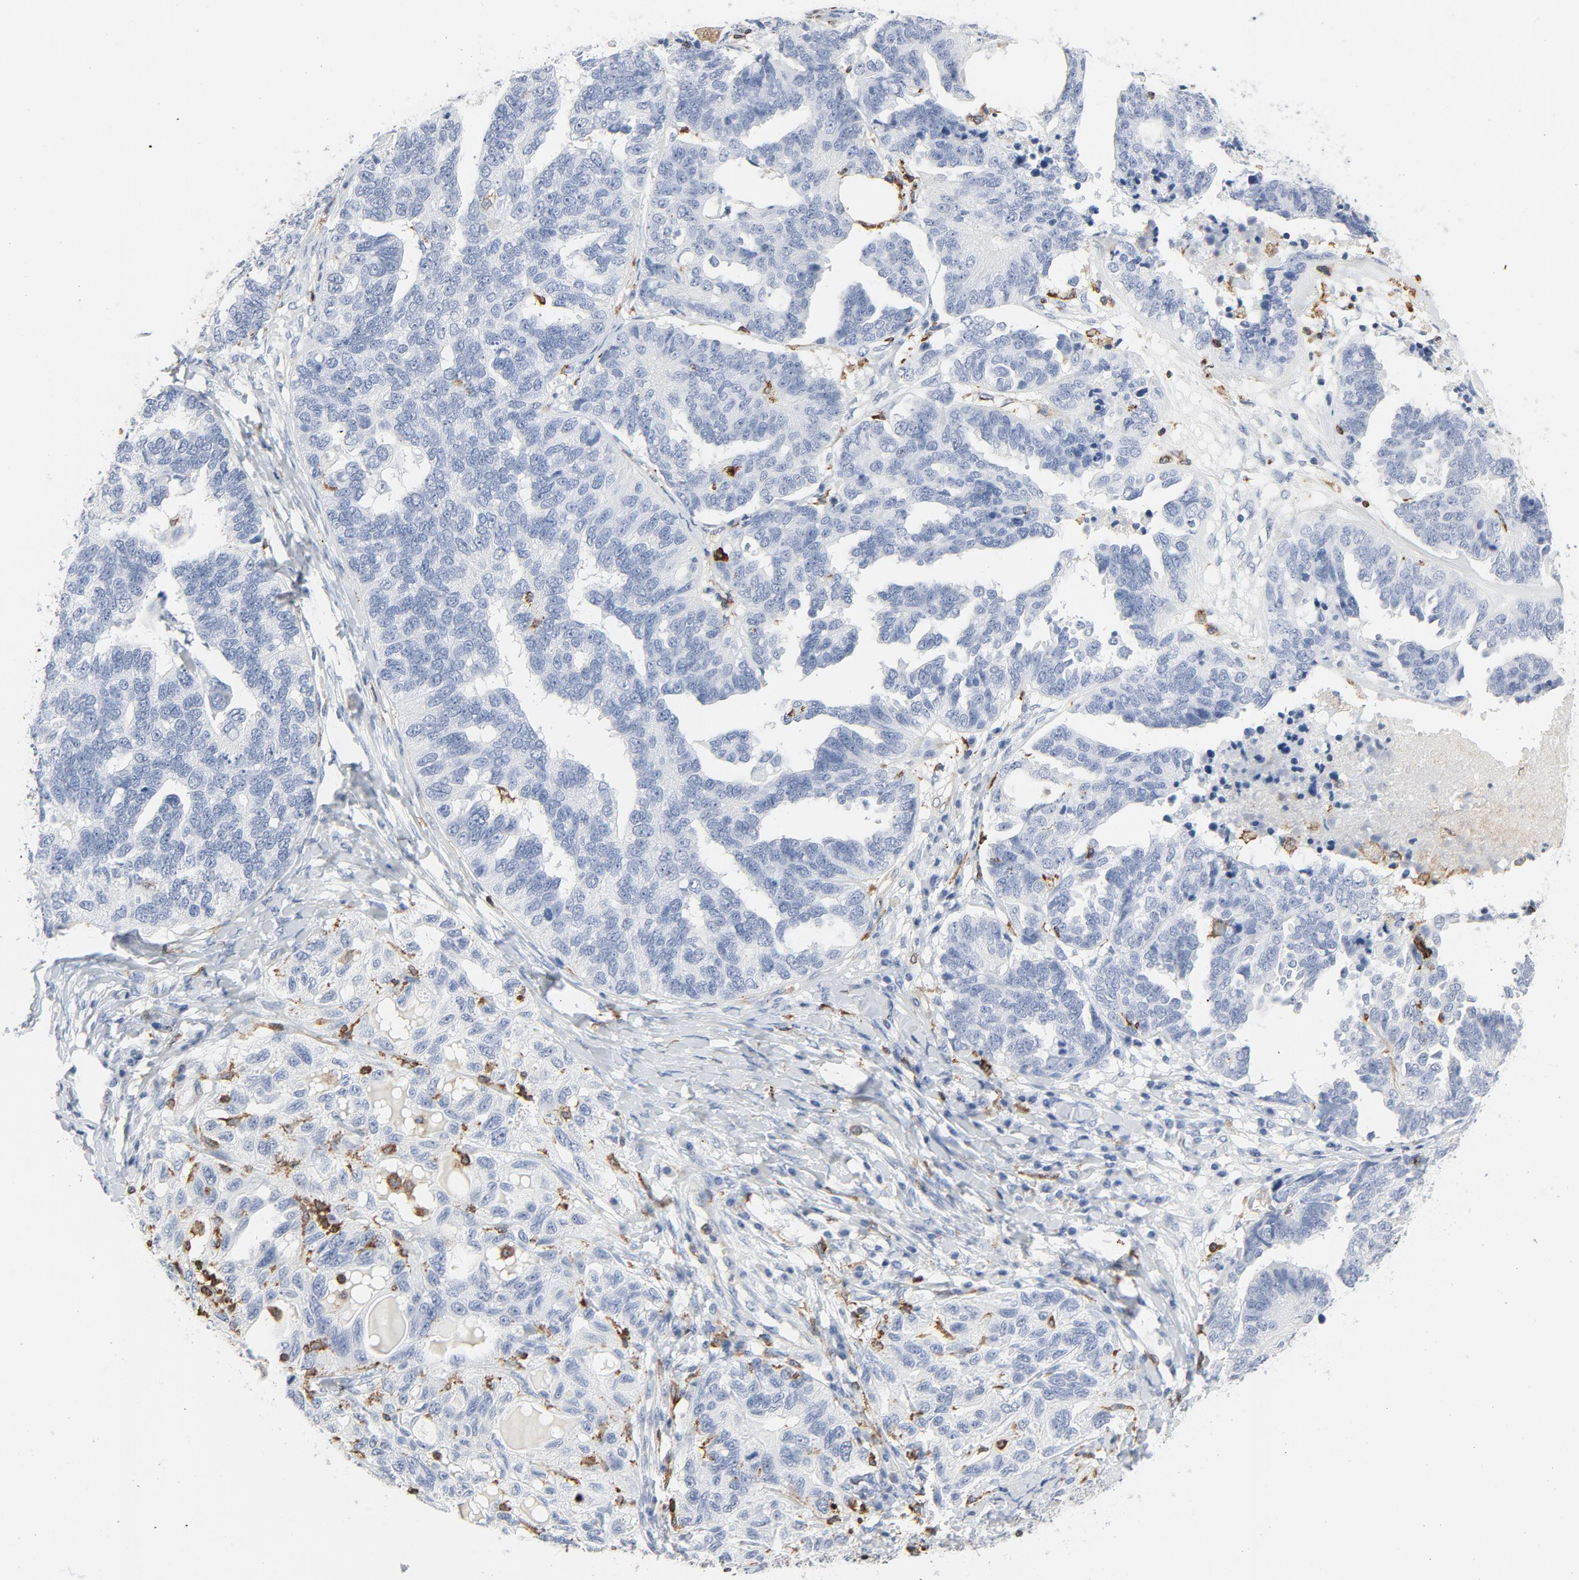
{"staining": {"intensity": "negative", "quantity": "none", "location": "none"}, "tissue": "ovarian cancer", "cell_type": "Tumor cells", "image_type": "cancer", "snomed": [{"axis": "morphology", "description": "Cystadenocarcinoma, serous, NOS"}, {"axis": "topography", "description": "Ovary"}], "caption": "This is an IHC image of human ovarian cancer (serous cystadenocarcinoma). There is no positivity in tumor cells.", "gene": "LCP2", "patient": {"sex": "female", "age": 82}}